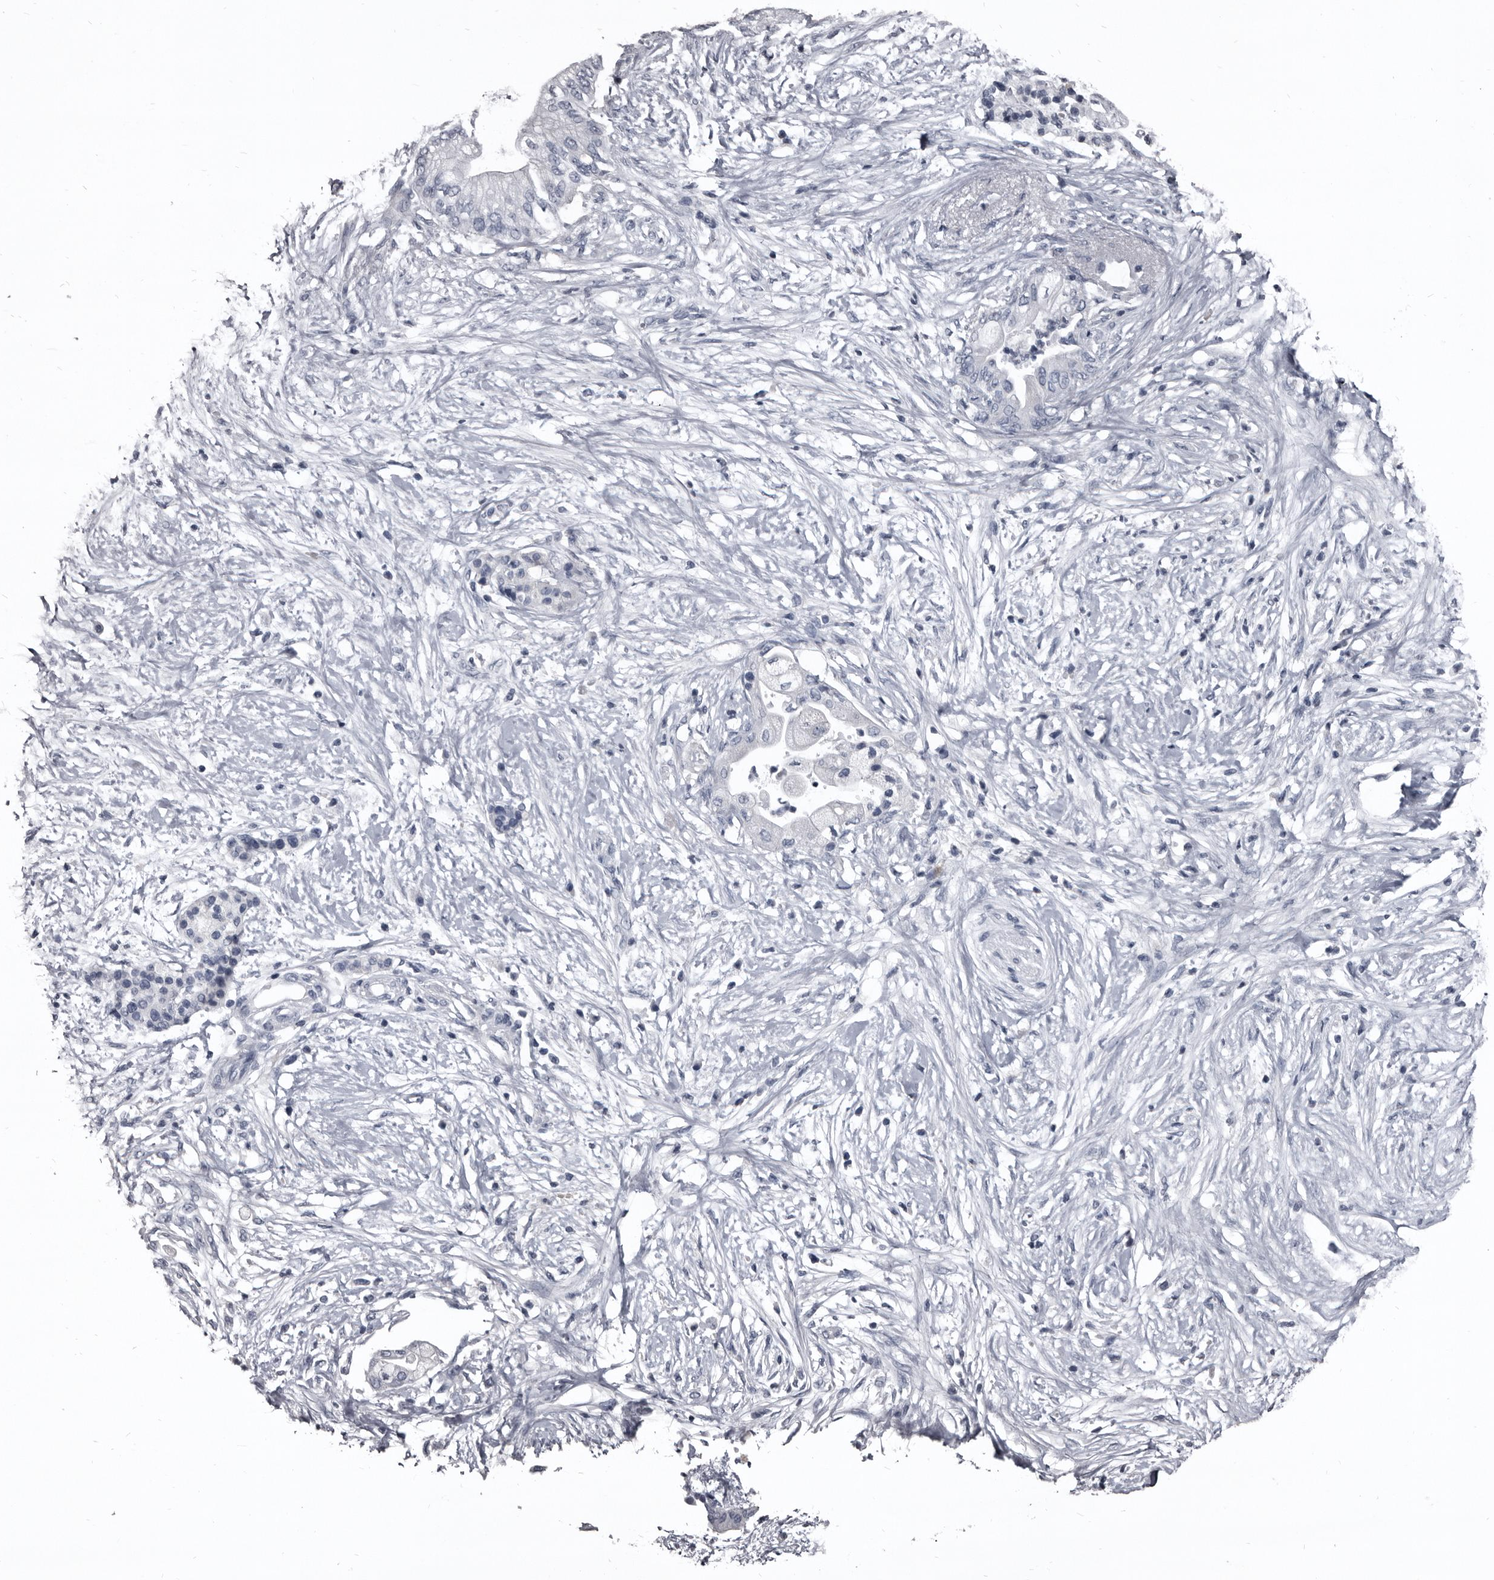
{"staining": {"intensity": "negative", "quantity": "none", "location": "none"}, "tissue": "pancreatic cancer", "cell_type": "Tumor cells", "image_type": "cancer", "snomed": [{"axis": "morphology", "description": "Normal tissue, NOS"}, {"axis": "morphology", "description": "Adenocarcinoma, NOS"}, {"axis": "topography", "description": "Pancreas"}, {"axis": "topography", "description": "Duodenum"}], "caption": "Immunohistochemical staining of human pancreatic cancer demonstrates no significant staining in tumor cells. Brightfield microscopy of IHC stained with DAB (3,3'-diaminobenzidine) (brown) and hematoxylin (blue), captured at high magnification.", "gene": "GREB1", "patient": {"sex": "female", "age": 60}}